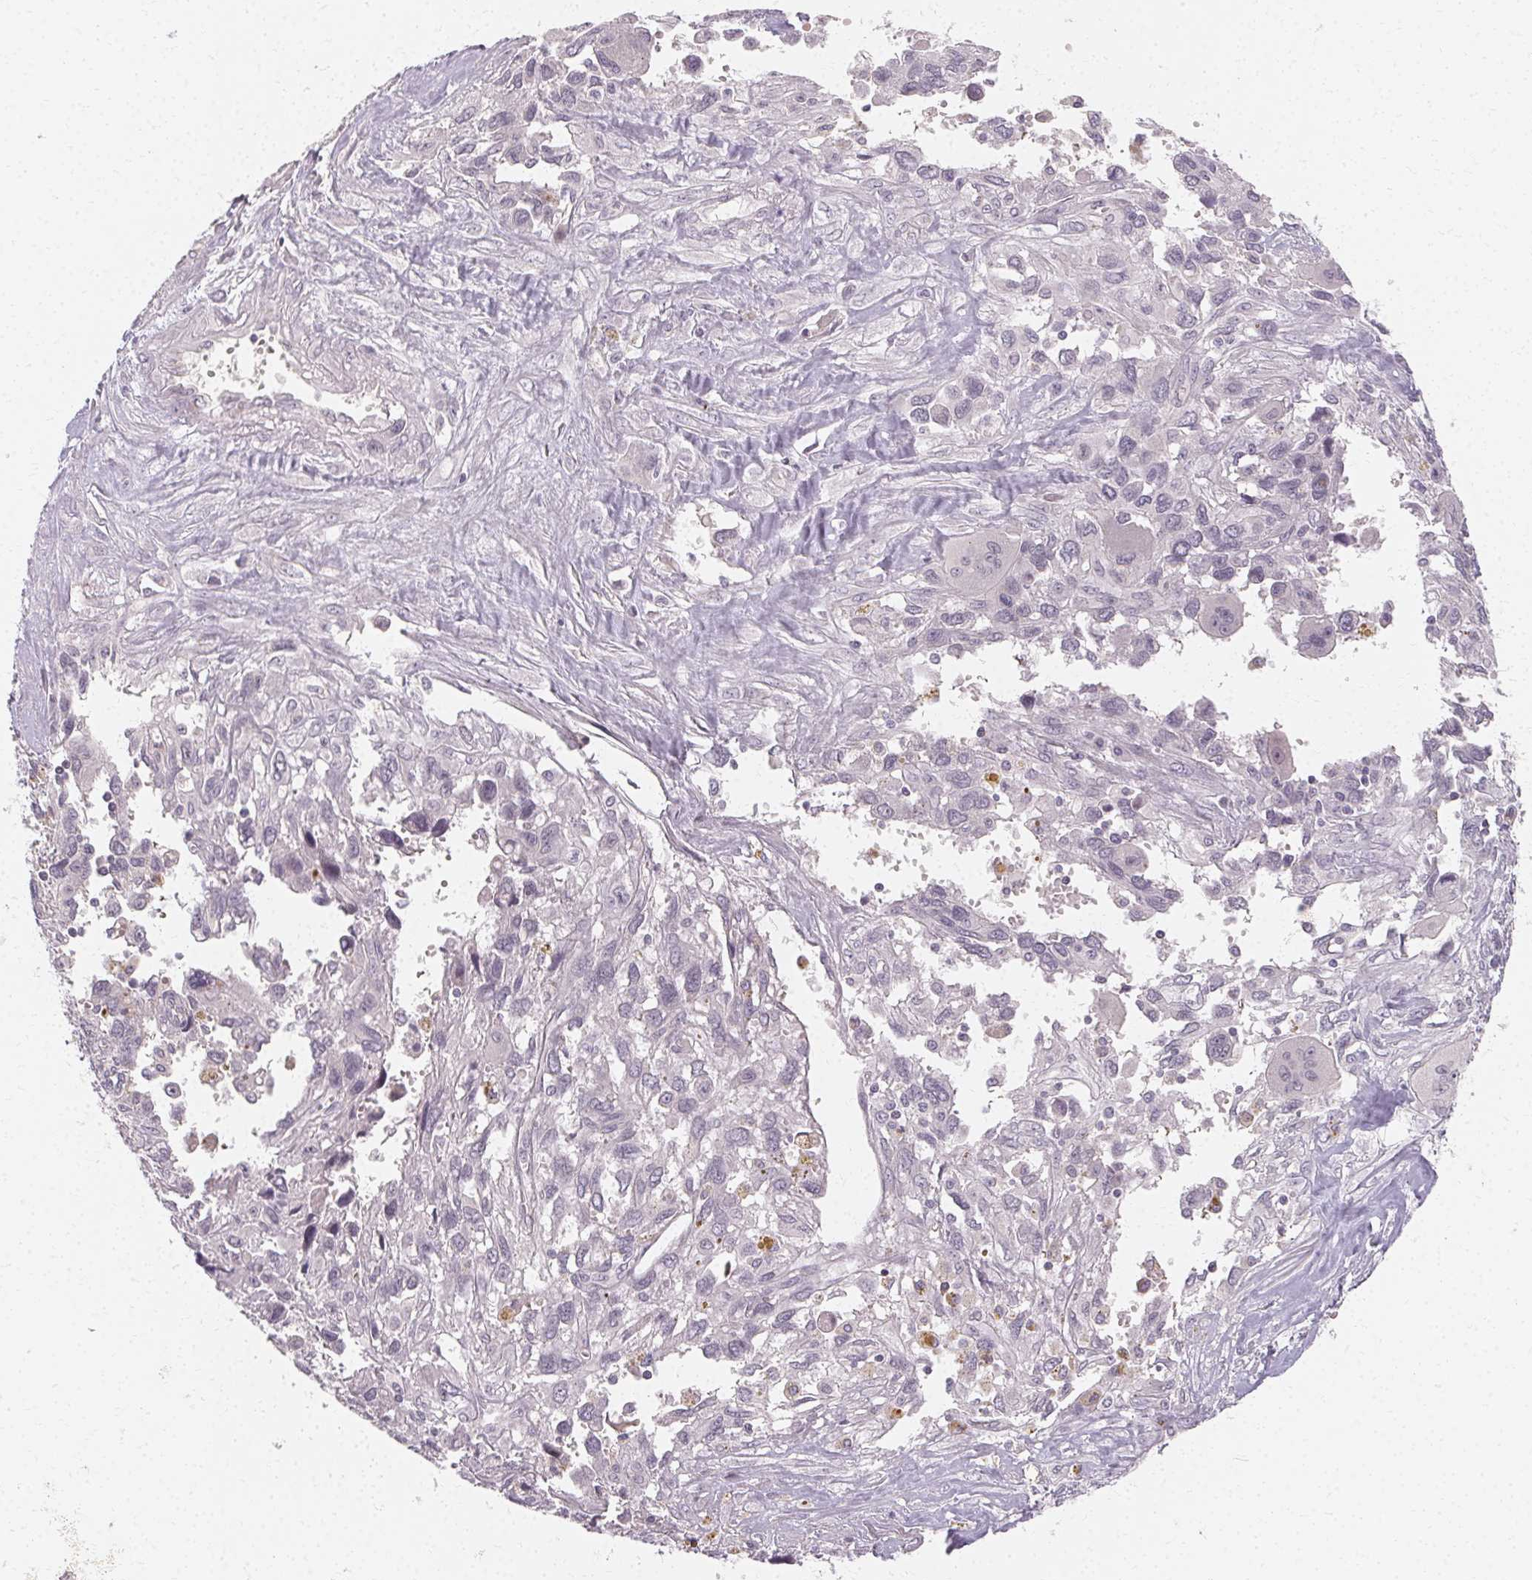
{"staining": {"intensity": "negative", "quantity": "none", "location": "none"}, "tissue": "pancreatic cancer", "cell_type": "Tumor cells", "image_type": "cancer", "snomed": [{"axis": "morphology", "description": "Adenocarcinoma, NOS"}, {"axis": "topography", "description": "Pancreas"}], "caption": "Immunohistochemistry (IHC) micrograph of pancreatic adenocarcinoma stained for a protein (brown), which demonstrates no expression in tumor cells.", "gene": "CLCNKB", "patient": {"sex": "female", "age": 47}}